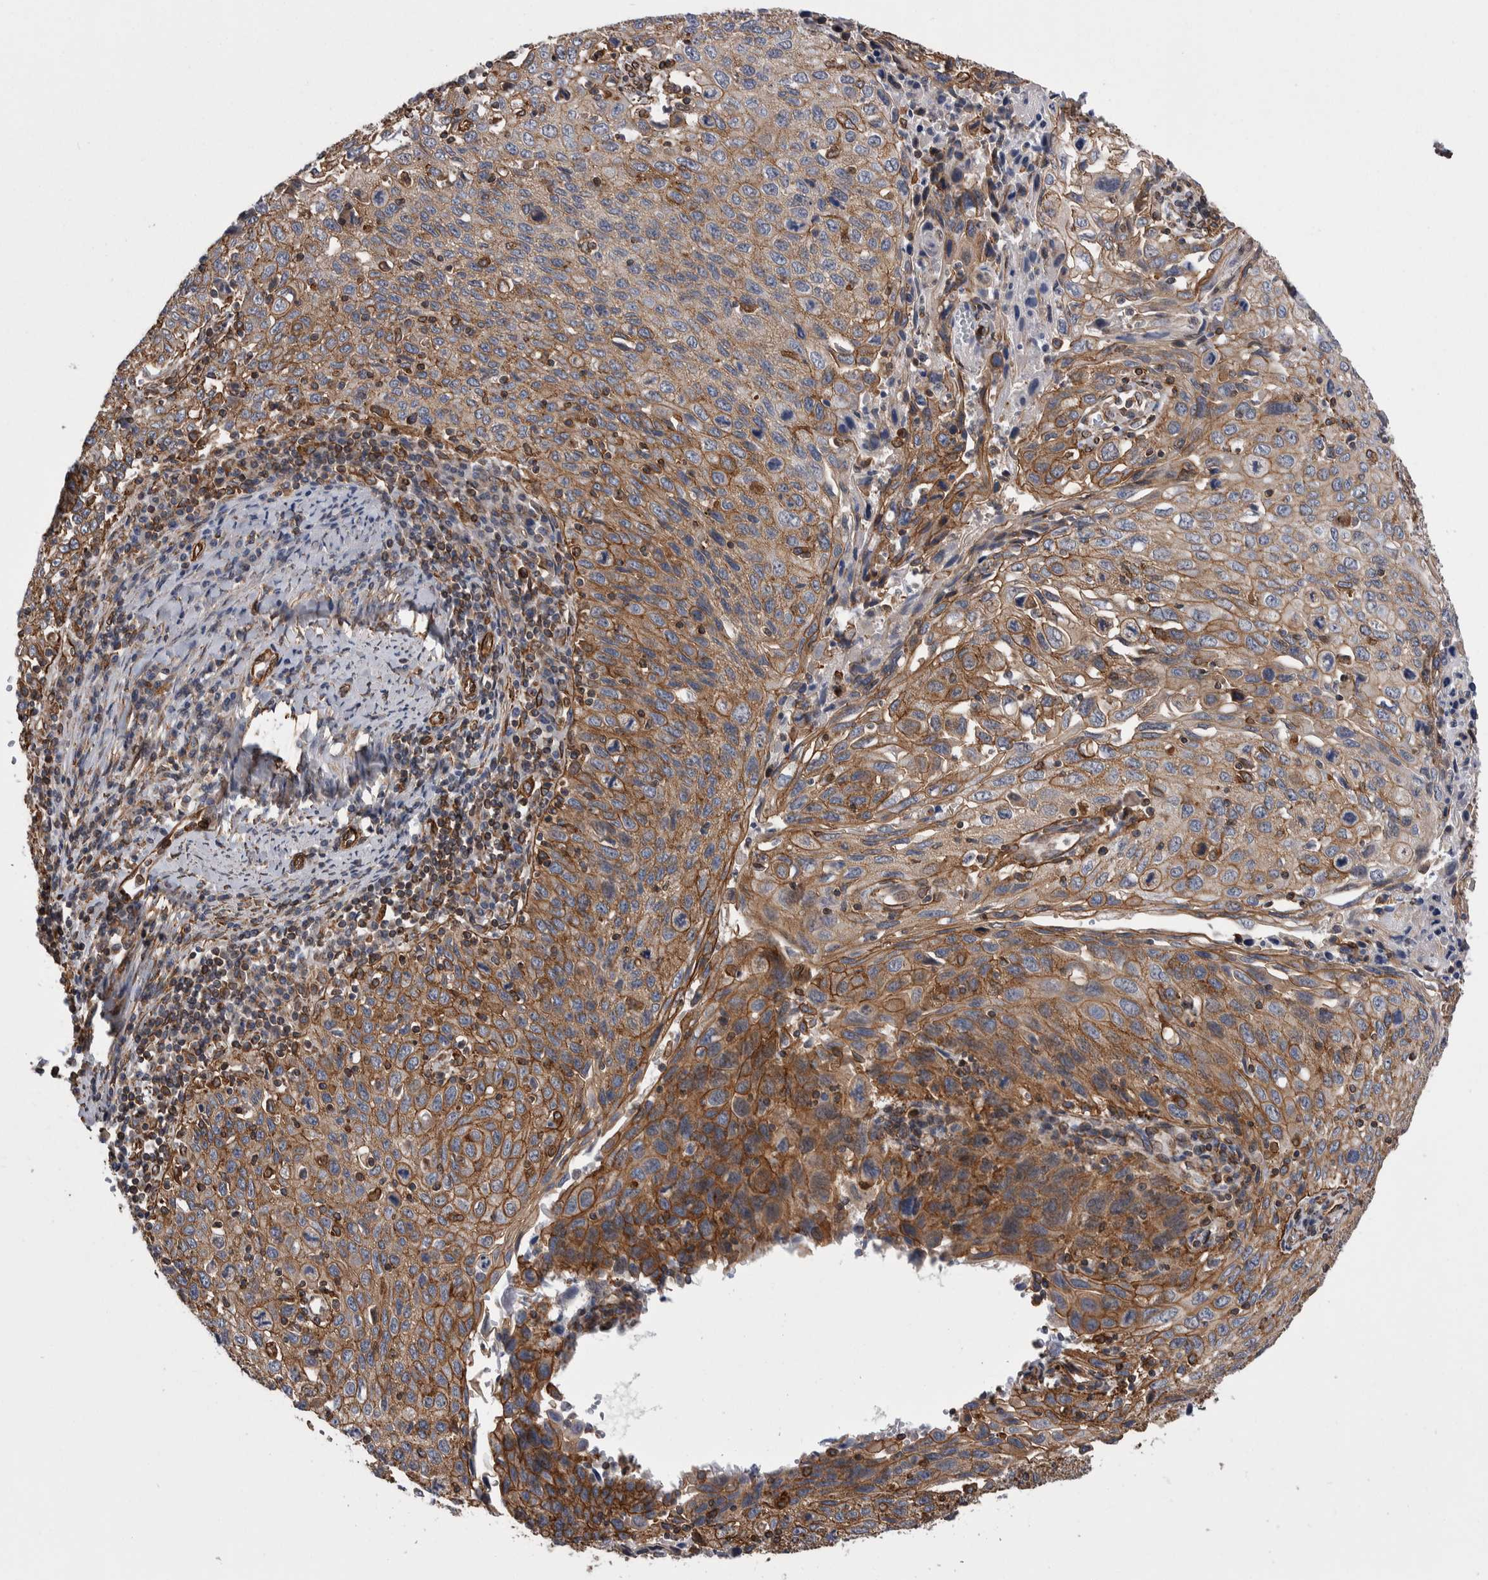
{"staining": {"intensity": "moderate", "quantity": ">75%", "location": "cytoplasmic/membranous"}, "tissue": "cervical cancer", "cell_type": "Tumor cells", "image_type": "cancer", "snomed": [{"axis": "morphology", "description": "Squamous cell carcinoma, NOS"}, {"axis": "topography", "description": "Cervix"}], "caption": "Moderate cytoplasmic/membranous expression for a protein is seen in approximately >75% of tumor cells of cervical cancer using immunohistochemistry (IHC).", "gene": "KIF12", "patient": {"sex": "female", "age": 53}}